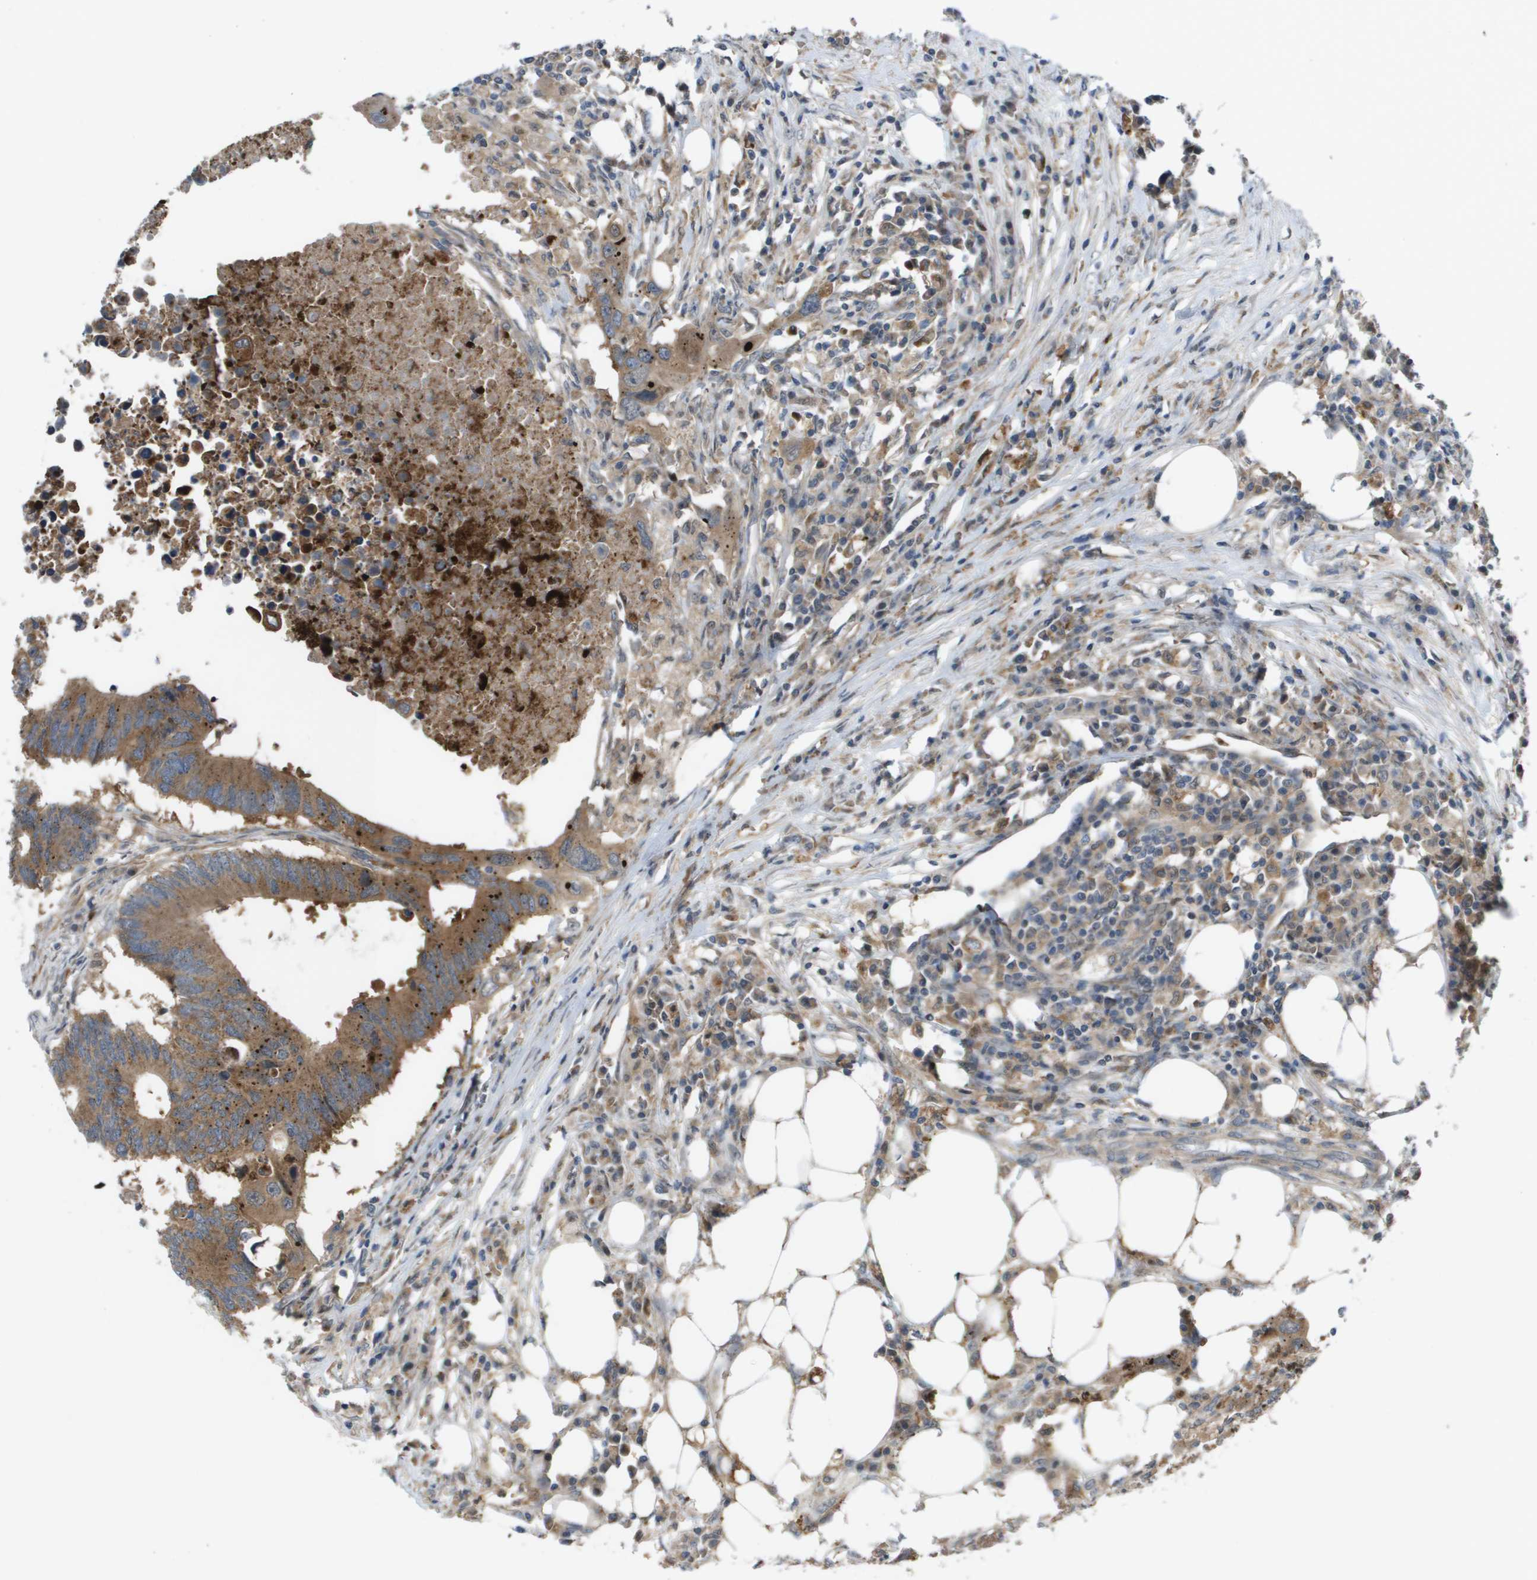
{"staining": {"intensity": "moderate", "quantity": ">75%", "location": "cytoplasmic/membranous"}, "tissue": "colorectal cancer", "cell_type": "Tumor cells", "image_type": "cancer", "snomed": [{"axis": "morphology", "description": "Adenocarcinoma, NOS"}, {"axis": "topography", "description": "Colon"}], "caption": "Immunohistochemical staining of adenocarcinoma (colorectal) demonstrates medium levels of moderate cytoplasmic/membranous positivity in approximately >75% of tumor cells.", "gene": "PALD1", "patient": {"sex": "male", "age": 71}}